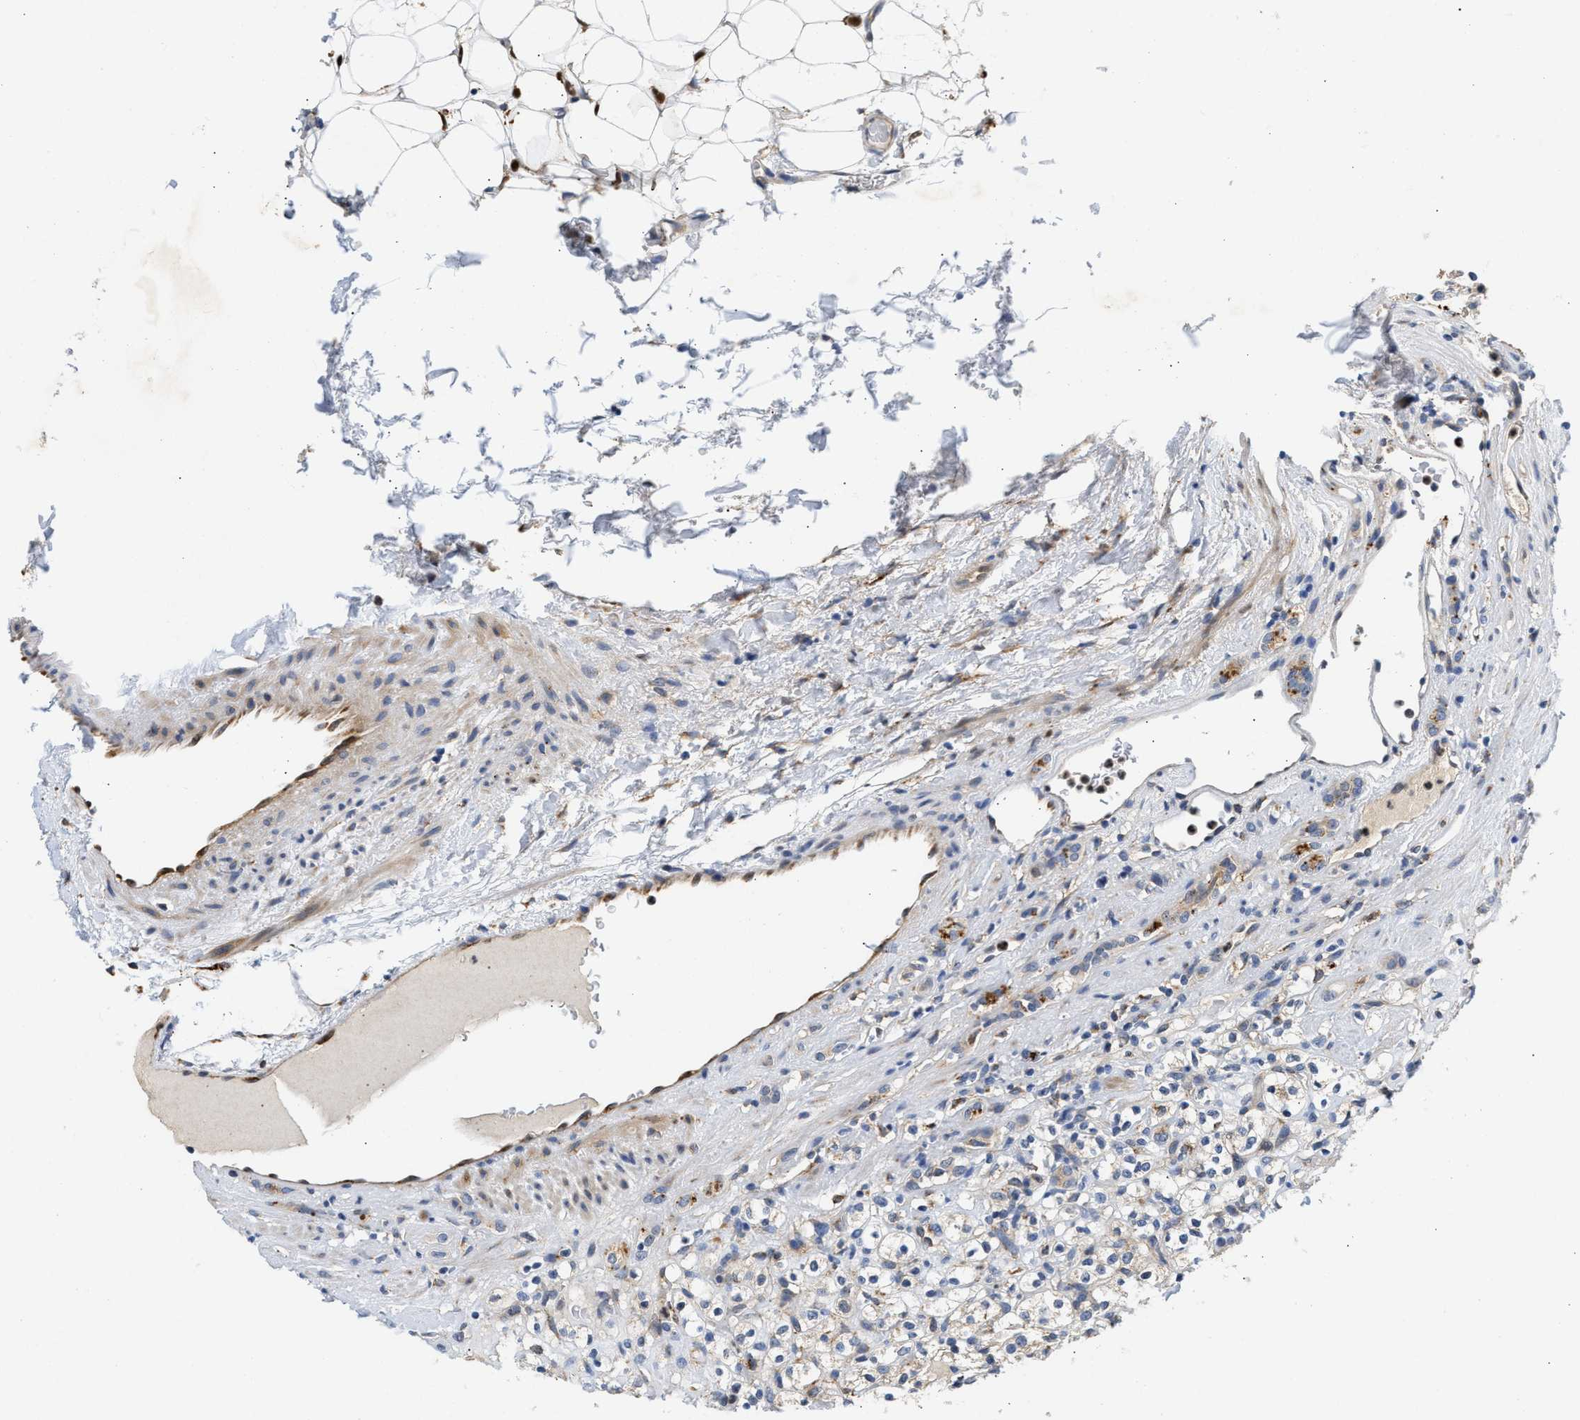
{"staining": {"intensity": "weak", "quantity": "<25%", "location": "cytoplasmic/membranous"}, "tissue": "renal cancer", "cell_type": "Tumor cells", "image_type": "cancer", "snomed": [{"axis": "morphology", "description": "Normal tissue, NOS"}, {"axis": "morphology", "description": "Adenocarcinoma, NOS"}, {"axis": "topography", "description": "Kidney"}], "caption": "An image of renal cancer (adenocarcinoma) stained for a protein exhibits no brown staining in tumor cells.", "gene": "PPM1L", "patient": {"sex": "female", "age": 72}}